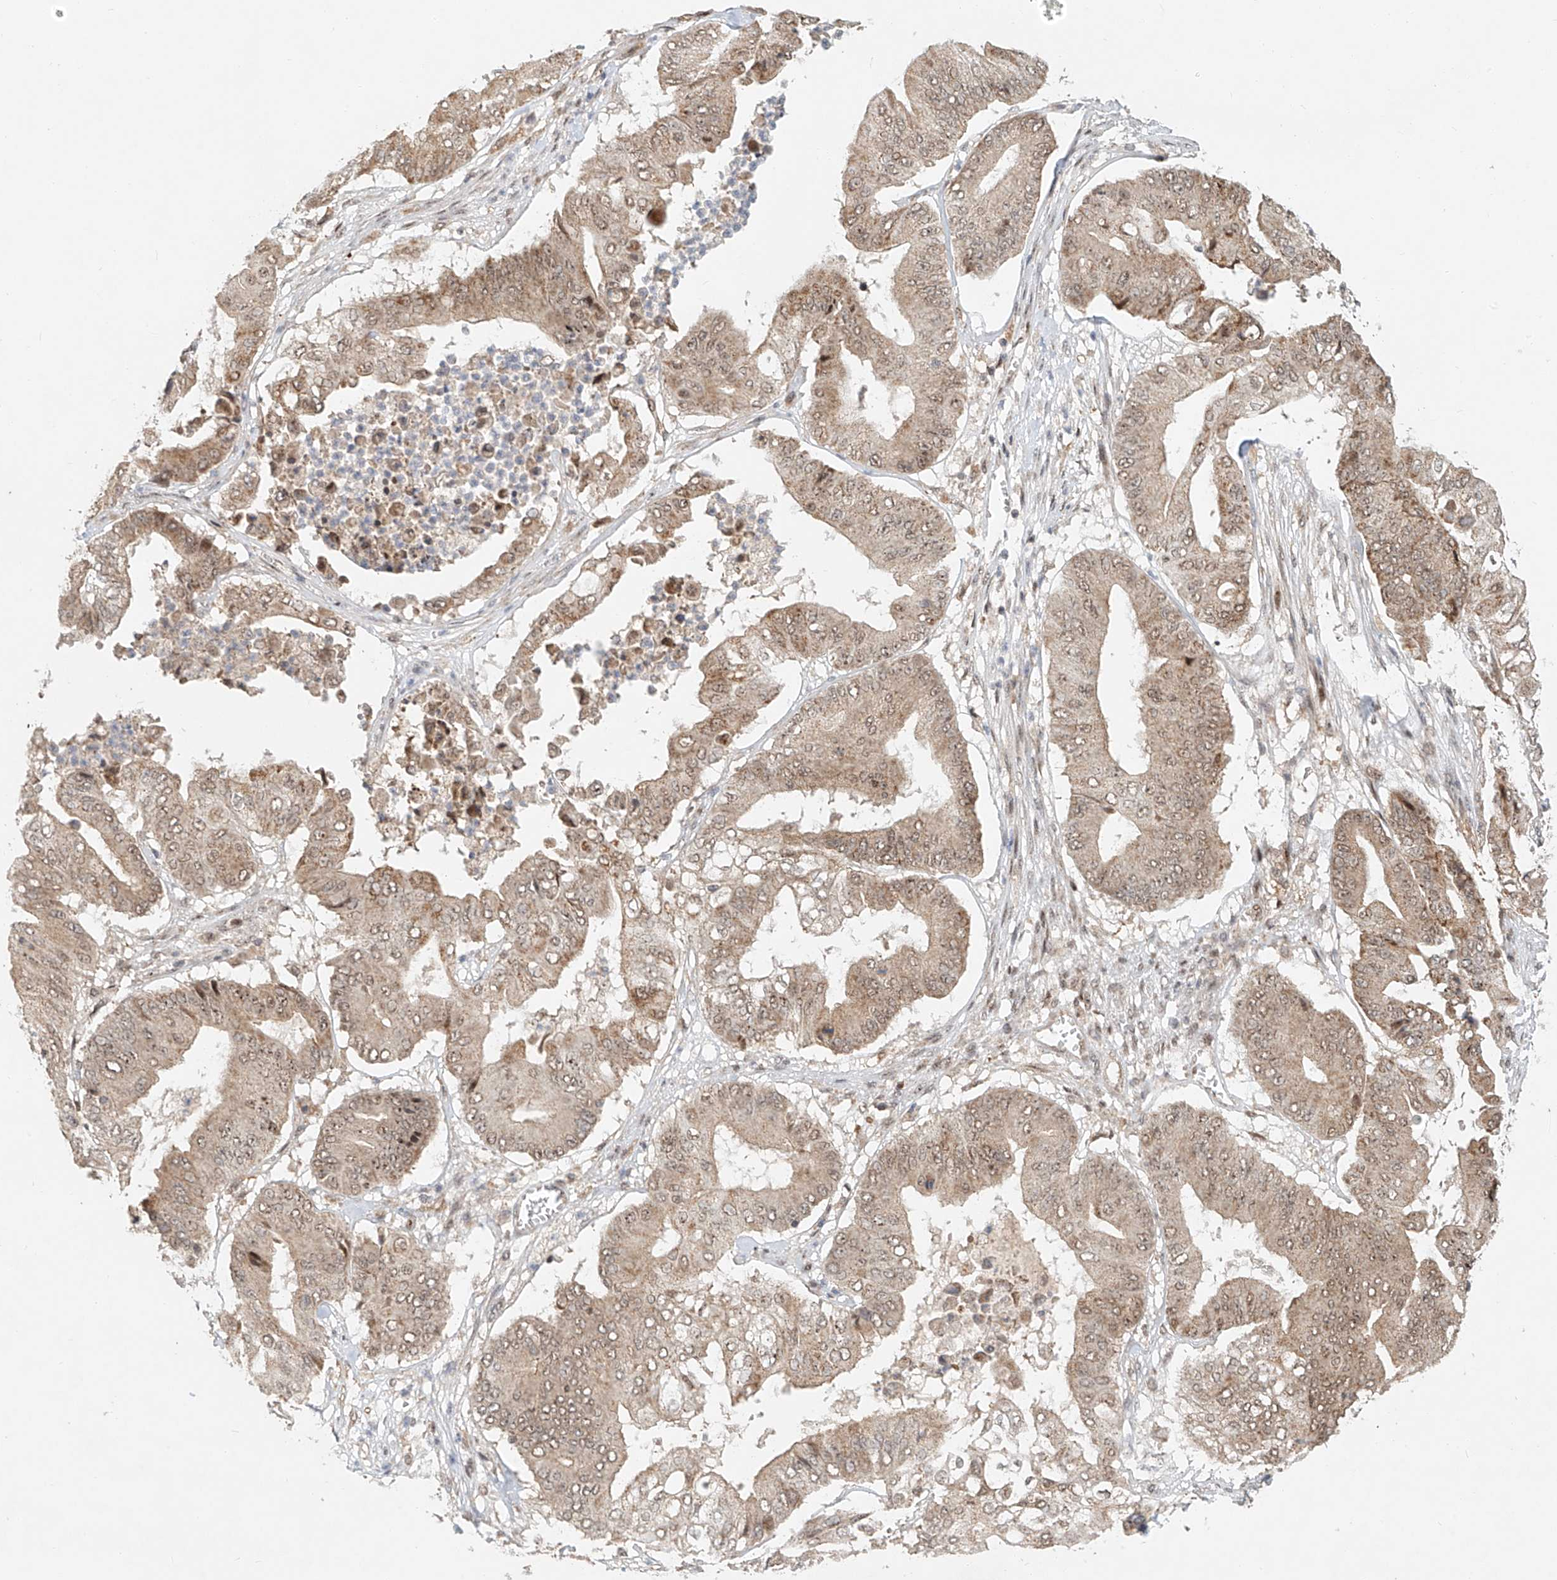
{"staining": {"intensity": "weak", "quantity": ">75%", "location": "cytoplasmic/membranous,nuclear"}, "tissue": "pancreatic cancer", "cell_type": "Tumor cells", "image_type": "cancer", "snomed": [{"axis": "morphology", "description": "Adenocarcinoma, NOS"}, {"axis": "topography", "description": "Pancreas"}], "caption": "Immunohistochemical staining of human pancreatic cancer (adenocarcinoma) displays weak cytoplasmic/membranous and nuclear protein staining in about >75% of tumor cells.", "gene": "SYTL3", "patient": {"sex": "female", "age": 77}}